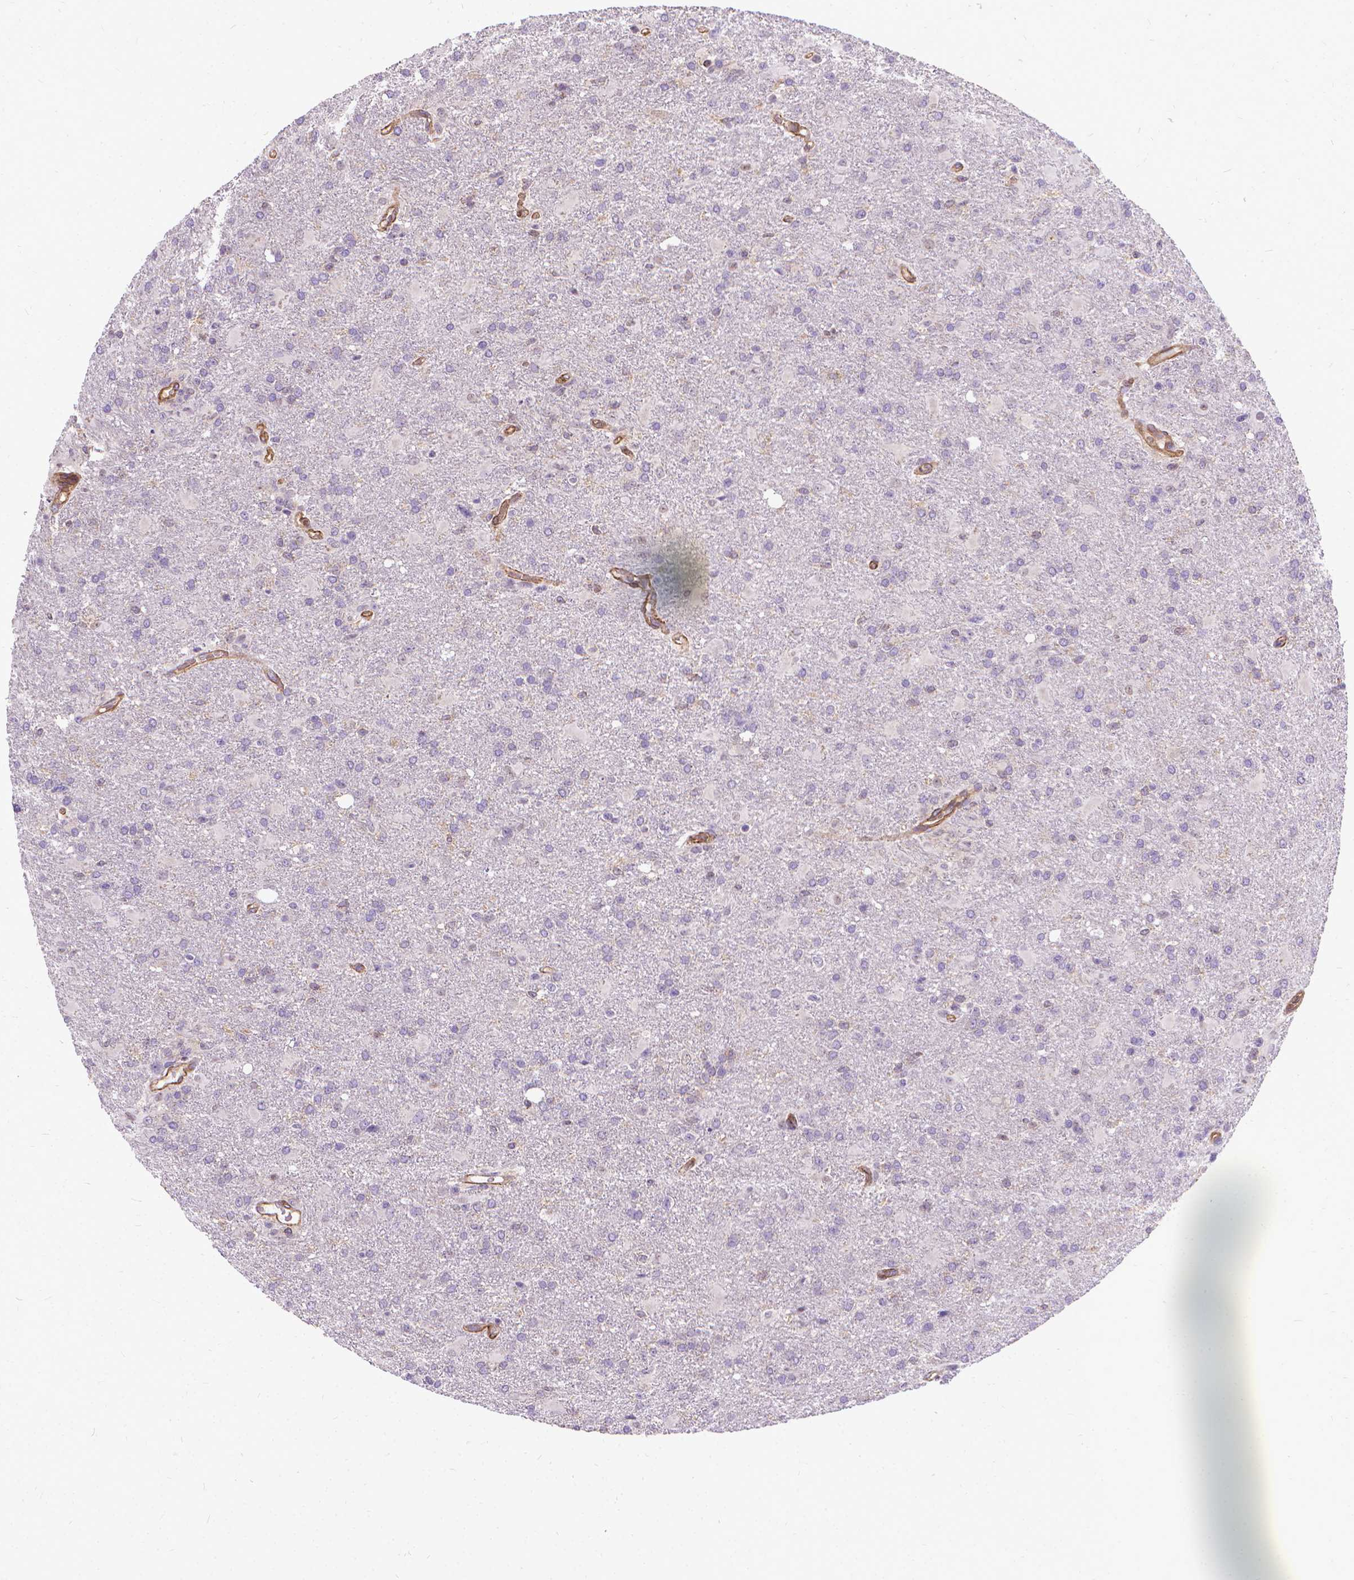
{"staining": {"intensity": "negative", "quantity": "none", "location": "none"}, "tissue": "glioma", "cell_type": "Tumor cells", "image_type": "cancer", "snomed": [{"axis": "morphology", "description": "Glioma, malignant, High grade"}, {"axis": "topography", "description": "Brain"}], "caption": "Tumor cells are negative for protein expression in human glioma.", "gene": "CFAP299", "patient": {"sex": "male", "age": 68}}